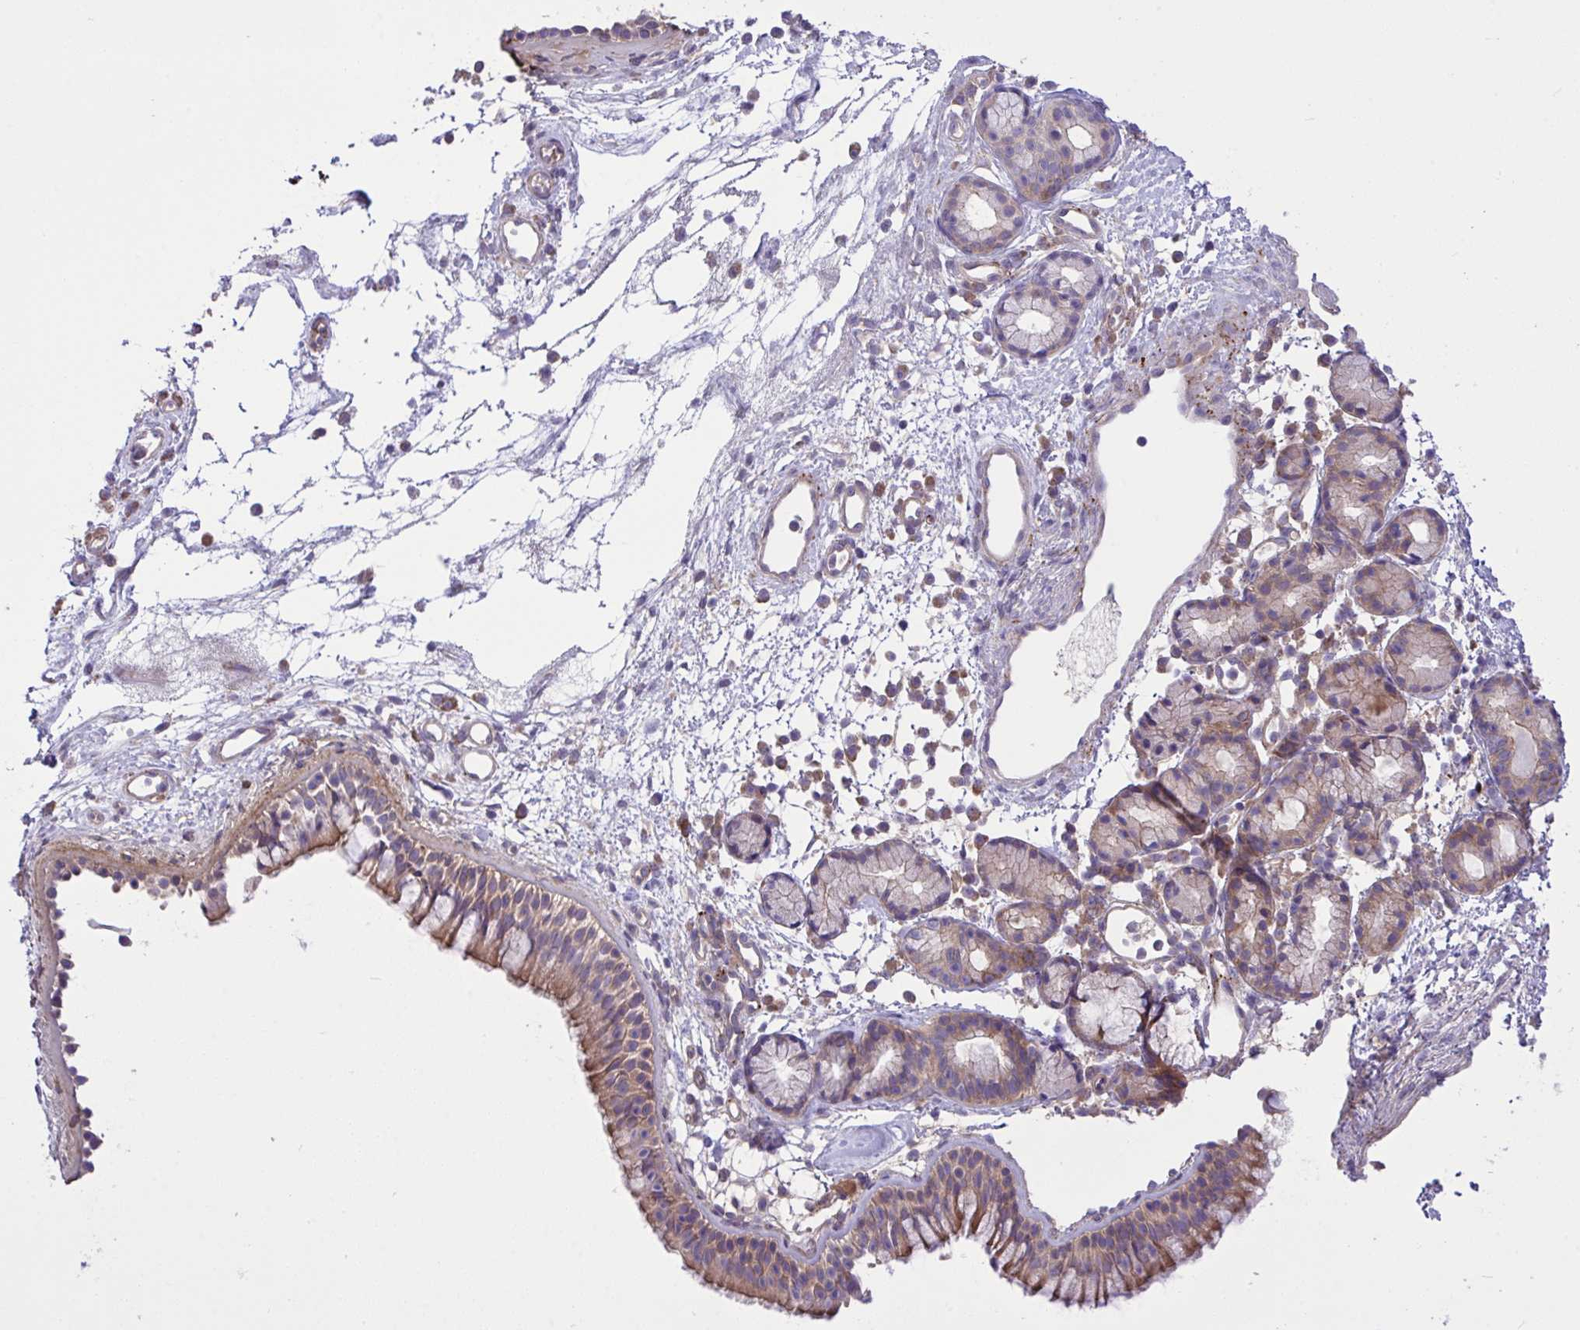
{"staining": {"intensity": "moderate", "quantity": "25%-75%", "location": "cytoplasmic/membranous"}, "tissue": "nasopharynx", "cell_type": "Respiratory epithelial cells", "image_type": "normal", "snomed": [{"axis": "morphology", "description": "Normal tissue, NOS"}, {"axis": "topography", "description": "Nasopharynx"}], "caption": "Immunohistochemical staining of unremarkable nasopharynx exhibits medium levels of moderate cytoplasmic/membranous expression in approximately 25%-75% of respiratory epithelial cells.", "gene": "GRB14", "patient": {"sex": "female", "age": 70}}